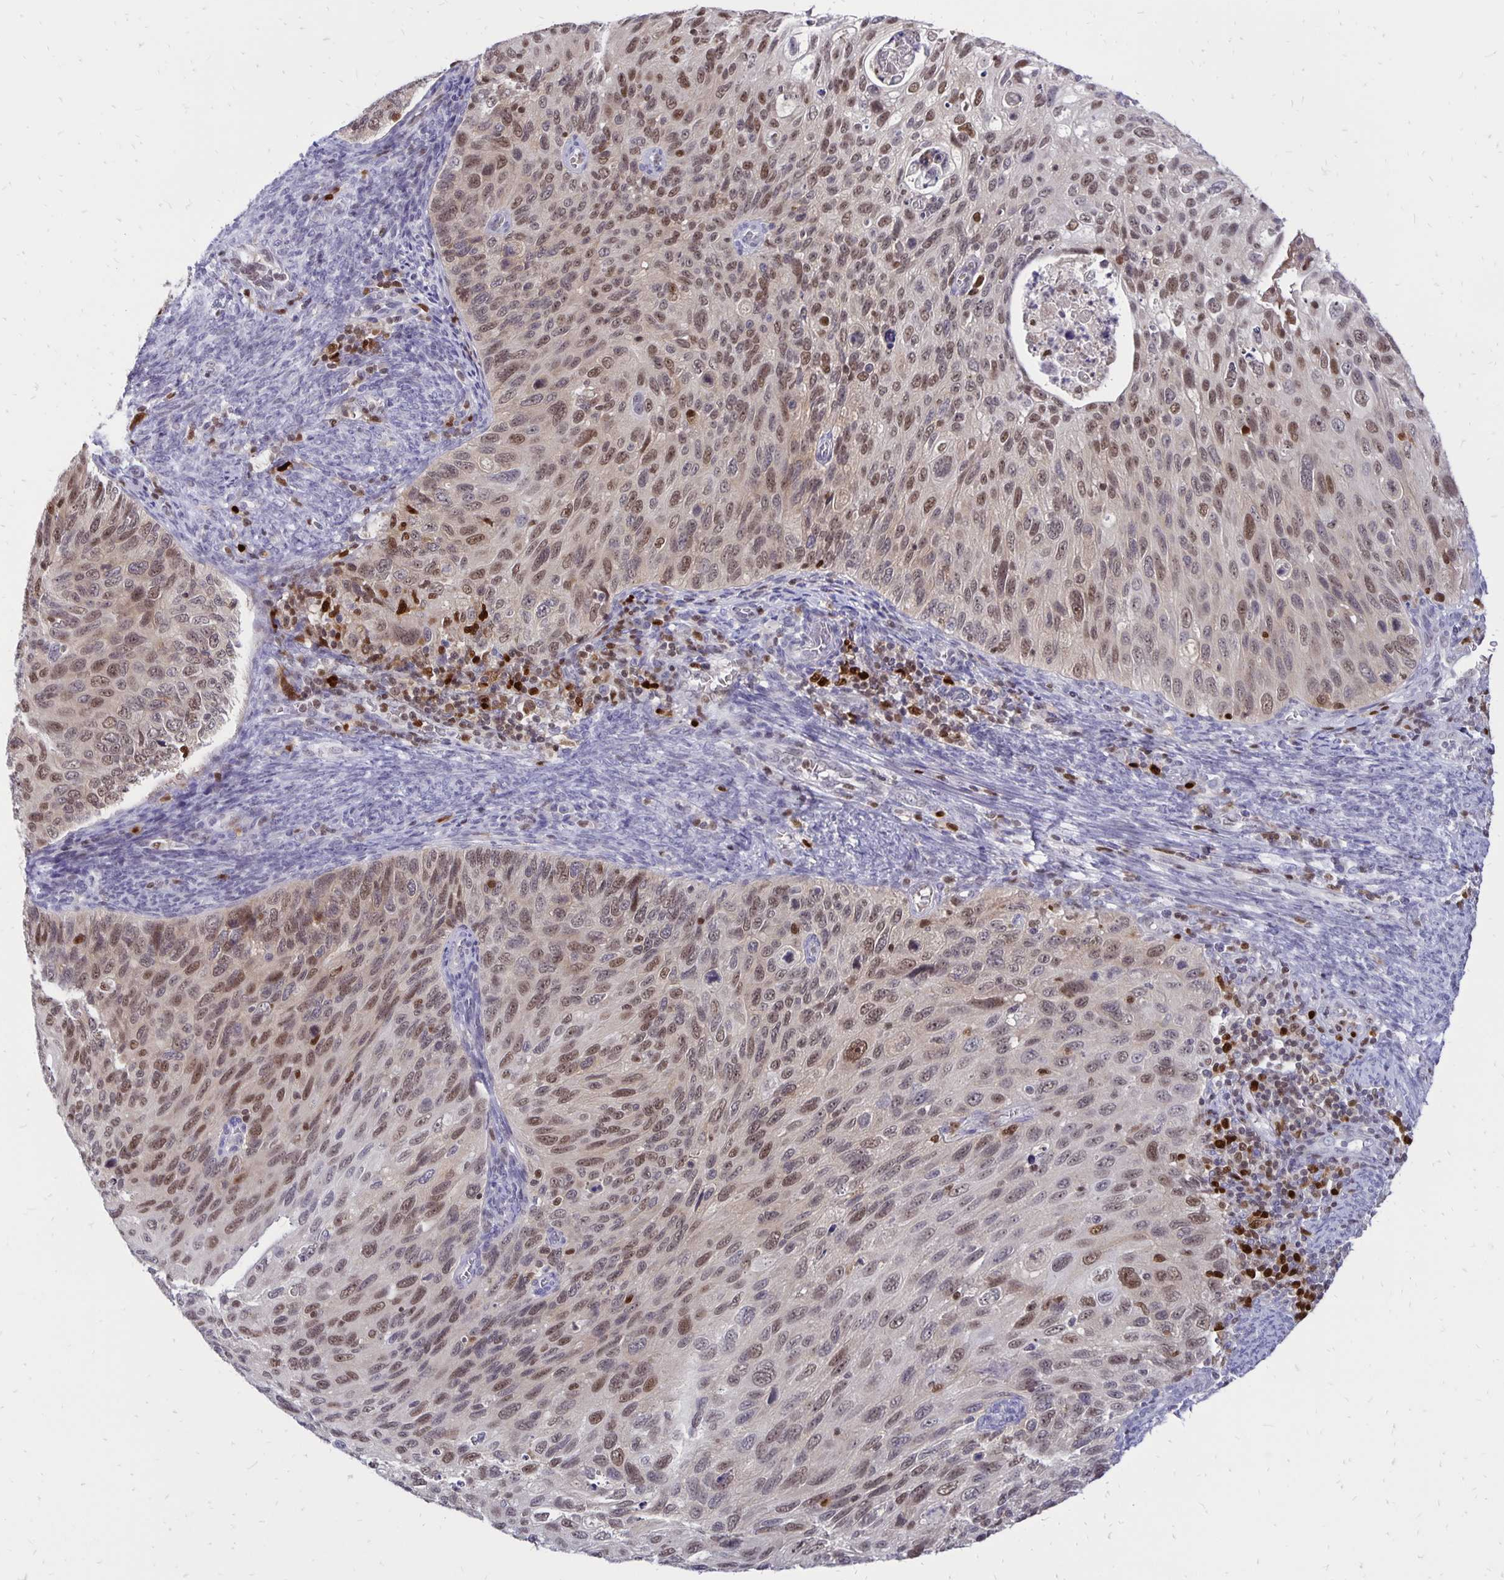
{"staining": {"intensity": "moderate", "quantity": ">75%", "location": "nuclear"}, "tissue": "cervical cancer", "cell_type": "Tumor cells", "image_type": "cancer", "snomed": [{"axis": "morphology", "description": "Squamous cell carcinoma, NOS"}, {"axis": "topography", "description": "Cervix"}], "caption": "Moderate nuclear staining is appreciated in approximately >75% of tumor cells in cervical cancer (squamous cell carcinoma).", "gene": "DCK", "patient": {"sex": "female", "age": 70}}